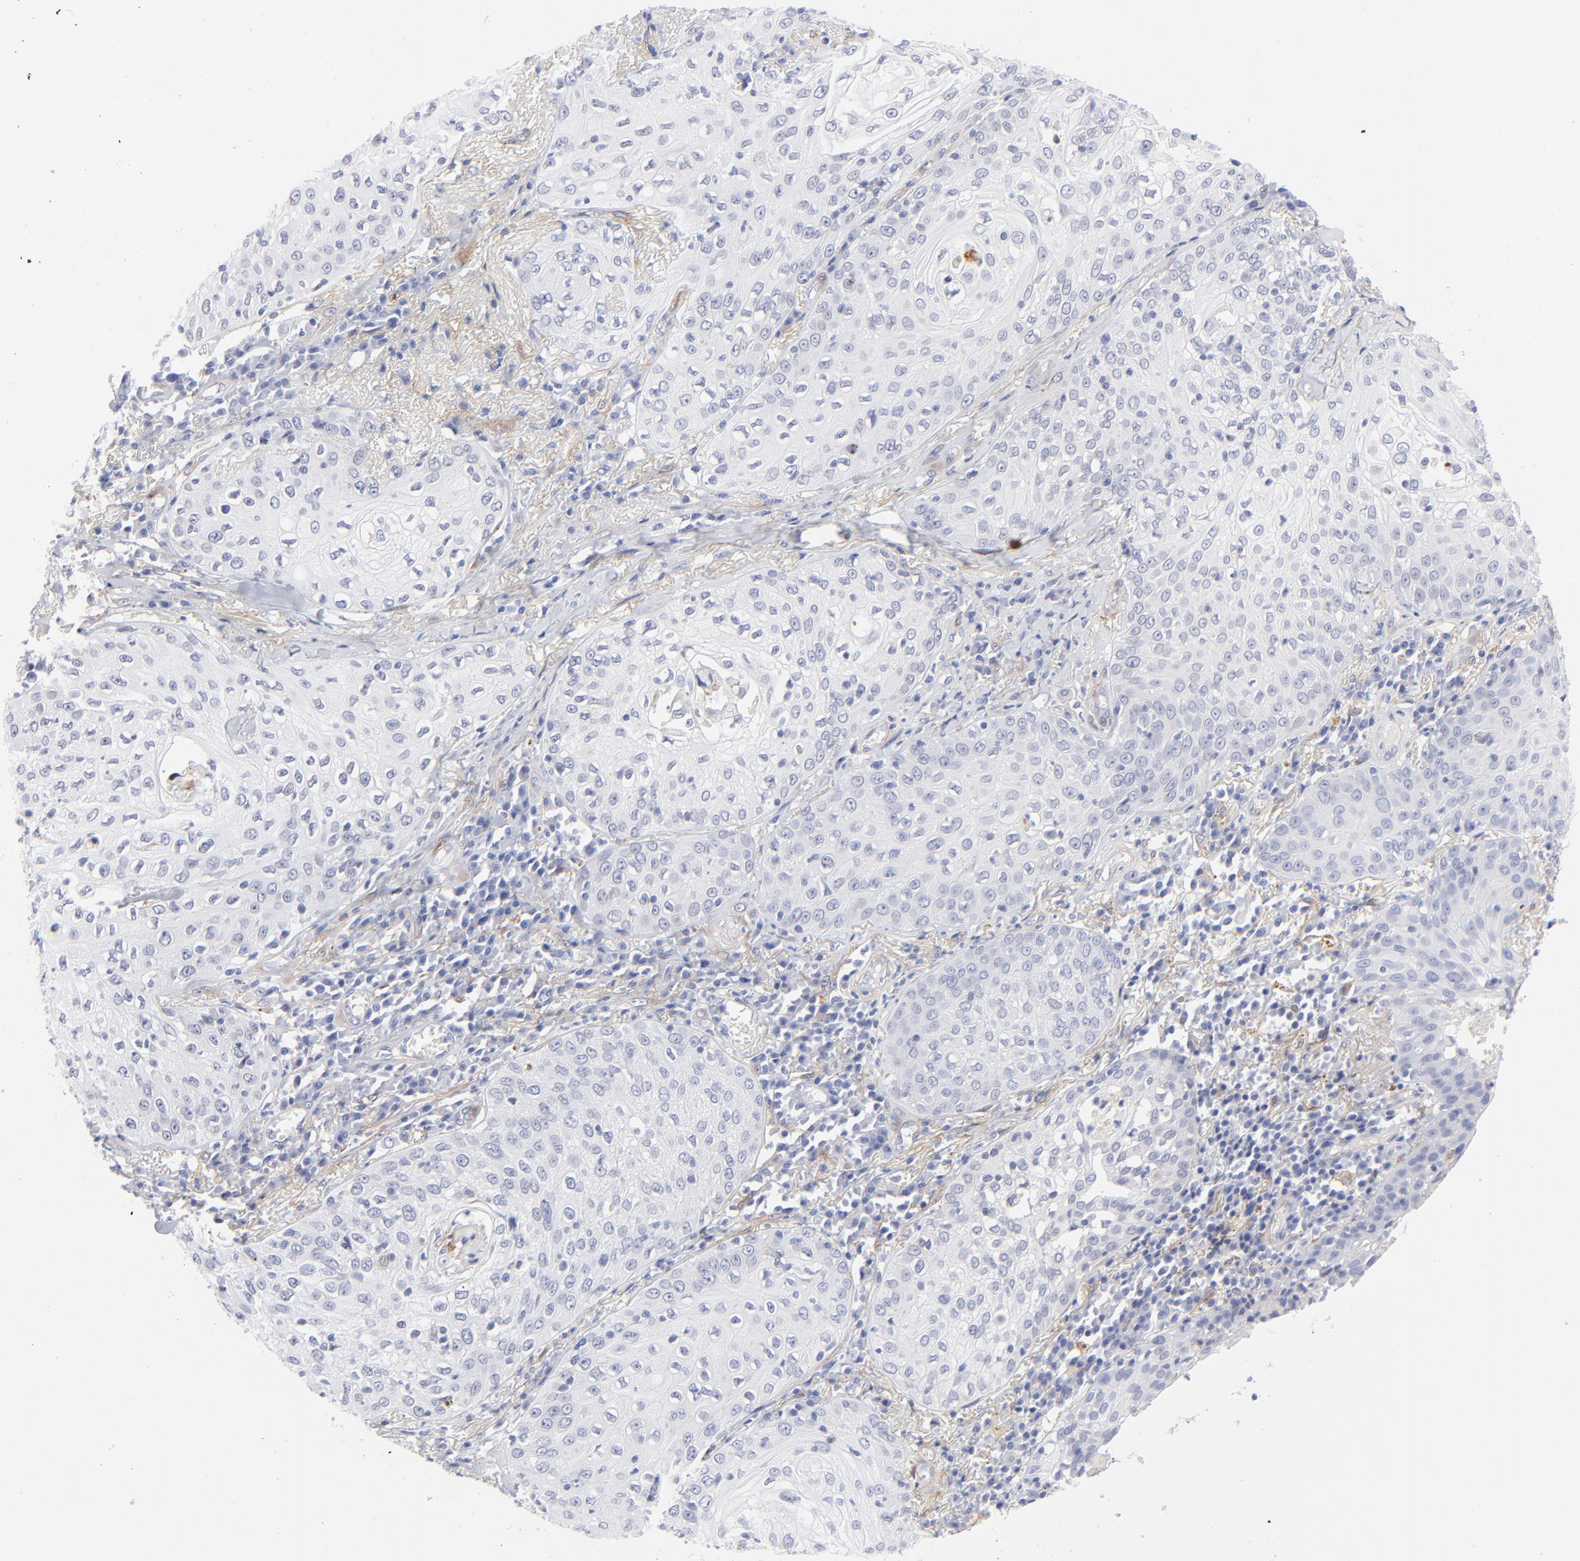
{"staining": {"intensity": "negative", "quantity": "none", "location": "none"}, "tissue": "skin cancer", "cell_type": "Tumor cells", "image_type": "cancer", "snomed": [{"axis": "morphology", "description": "Squamous cell carcinoma, NOS"}, {"axis": "topography", "description": "Skin"}], "caption": "There is no significant expression in tumor cells of skin cancer.", "gene": "PDGFRB", "patient": {"sex": "male", "age": 65}}